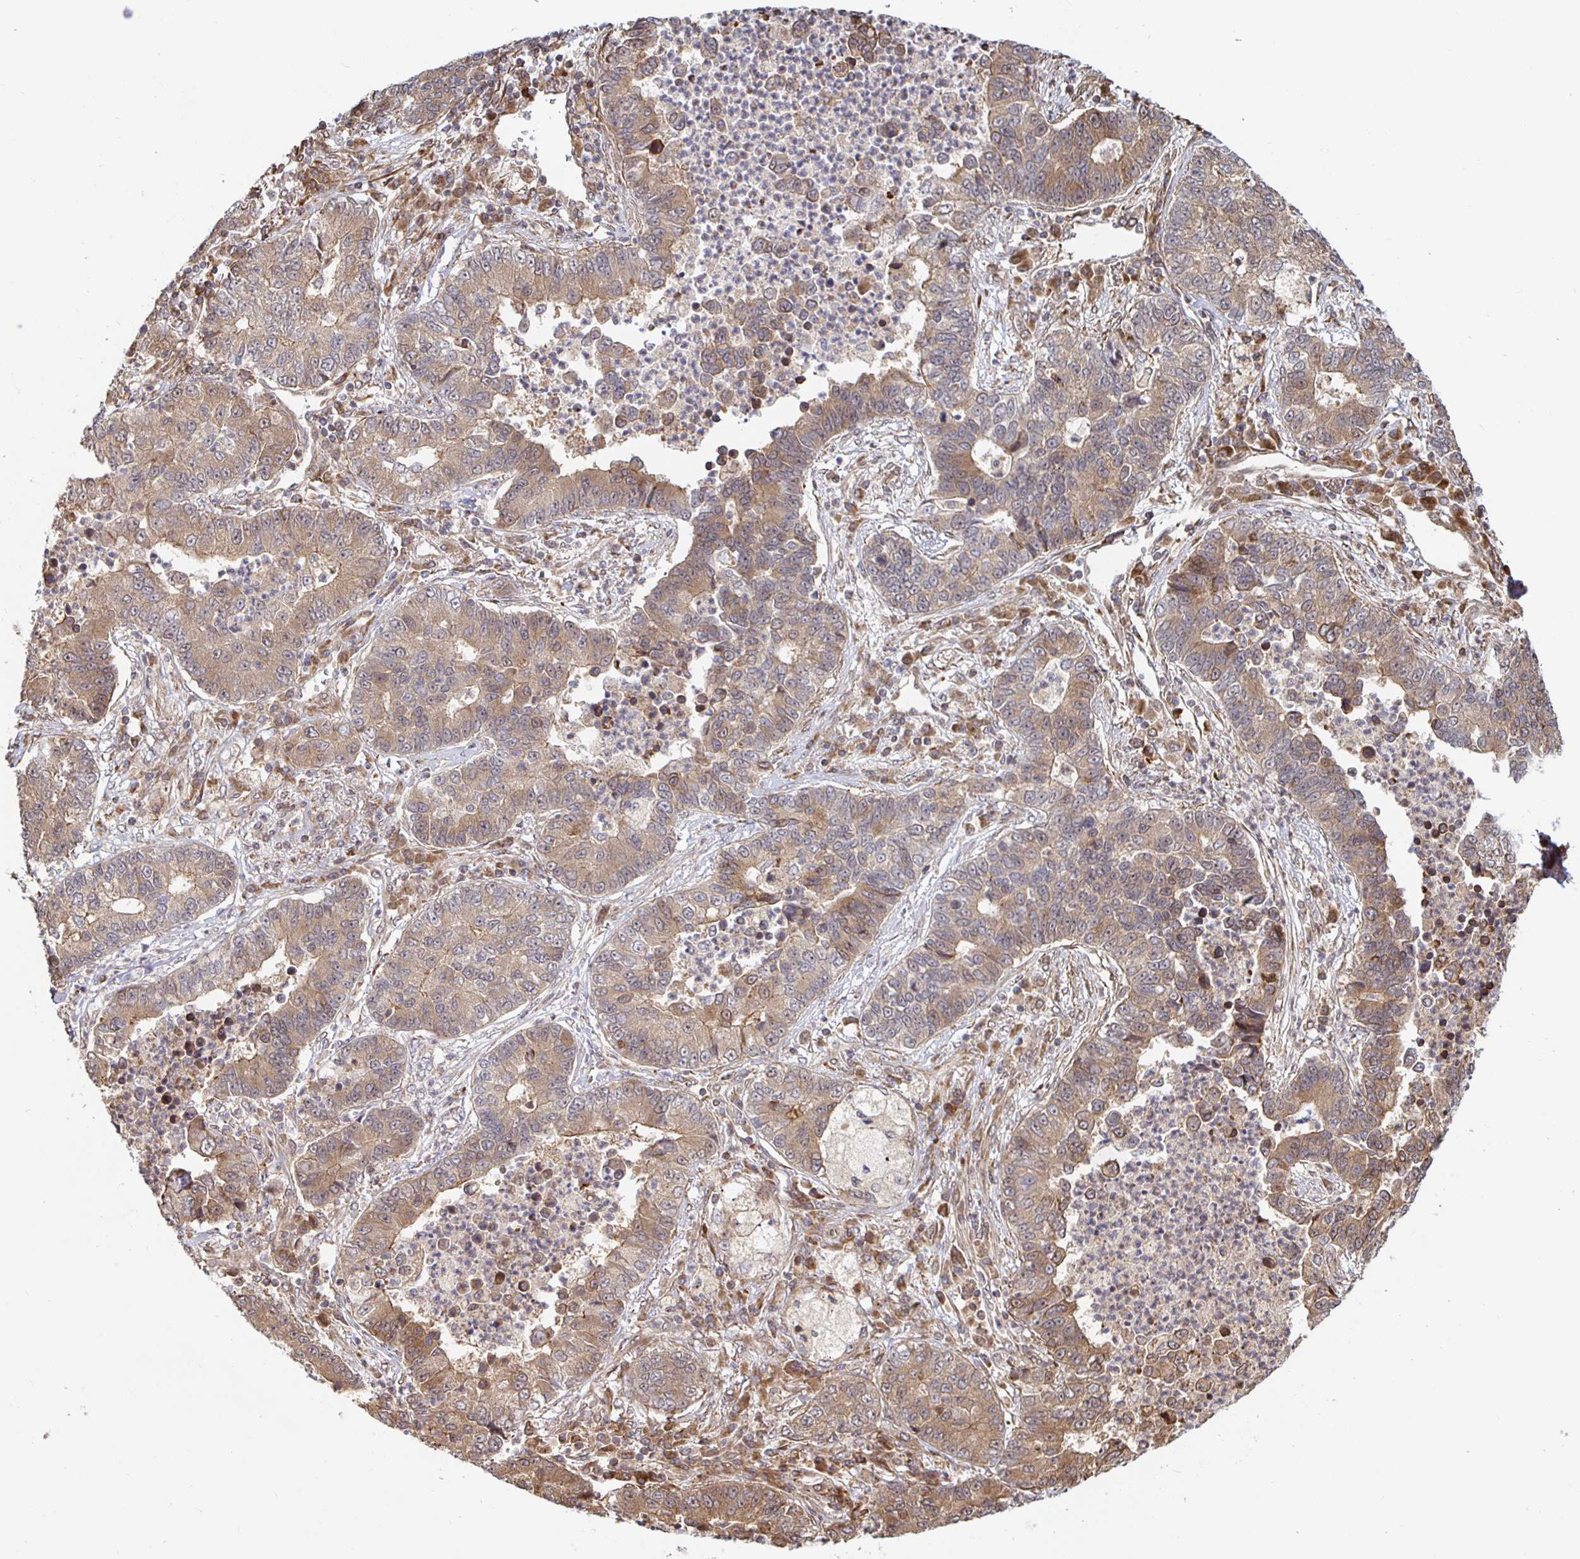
{"staining": {"intensity": "weak", "quantity": ">75%", "location": "cytoplasmic/membranous"}, "tissue": "lung cancer", "cell_type": "Tumor cells", "image_type": "cancer", "snomed": [{"axis": "morphology", "description": "Adenocarcinoma, NOS"}, {"axis": "topography", "description": "Lung"}], "caption": "Lung cancer (adenocarcinoma) was stained to show a protein in brown. There is low levels of weak cytoplasmic/membranous staining in about >75% of tumor cells. The staining is performed using DAB brown chromogen to label protein expression. The nuclei are counter-stained blue using hematoxylin.", "gene": "STRAP", "patient": {"sex": "female", "age": 57}}